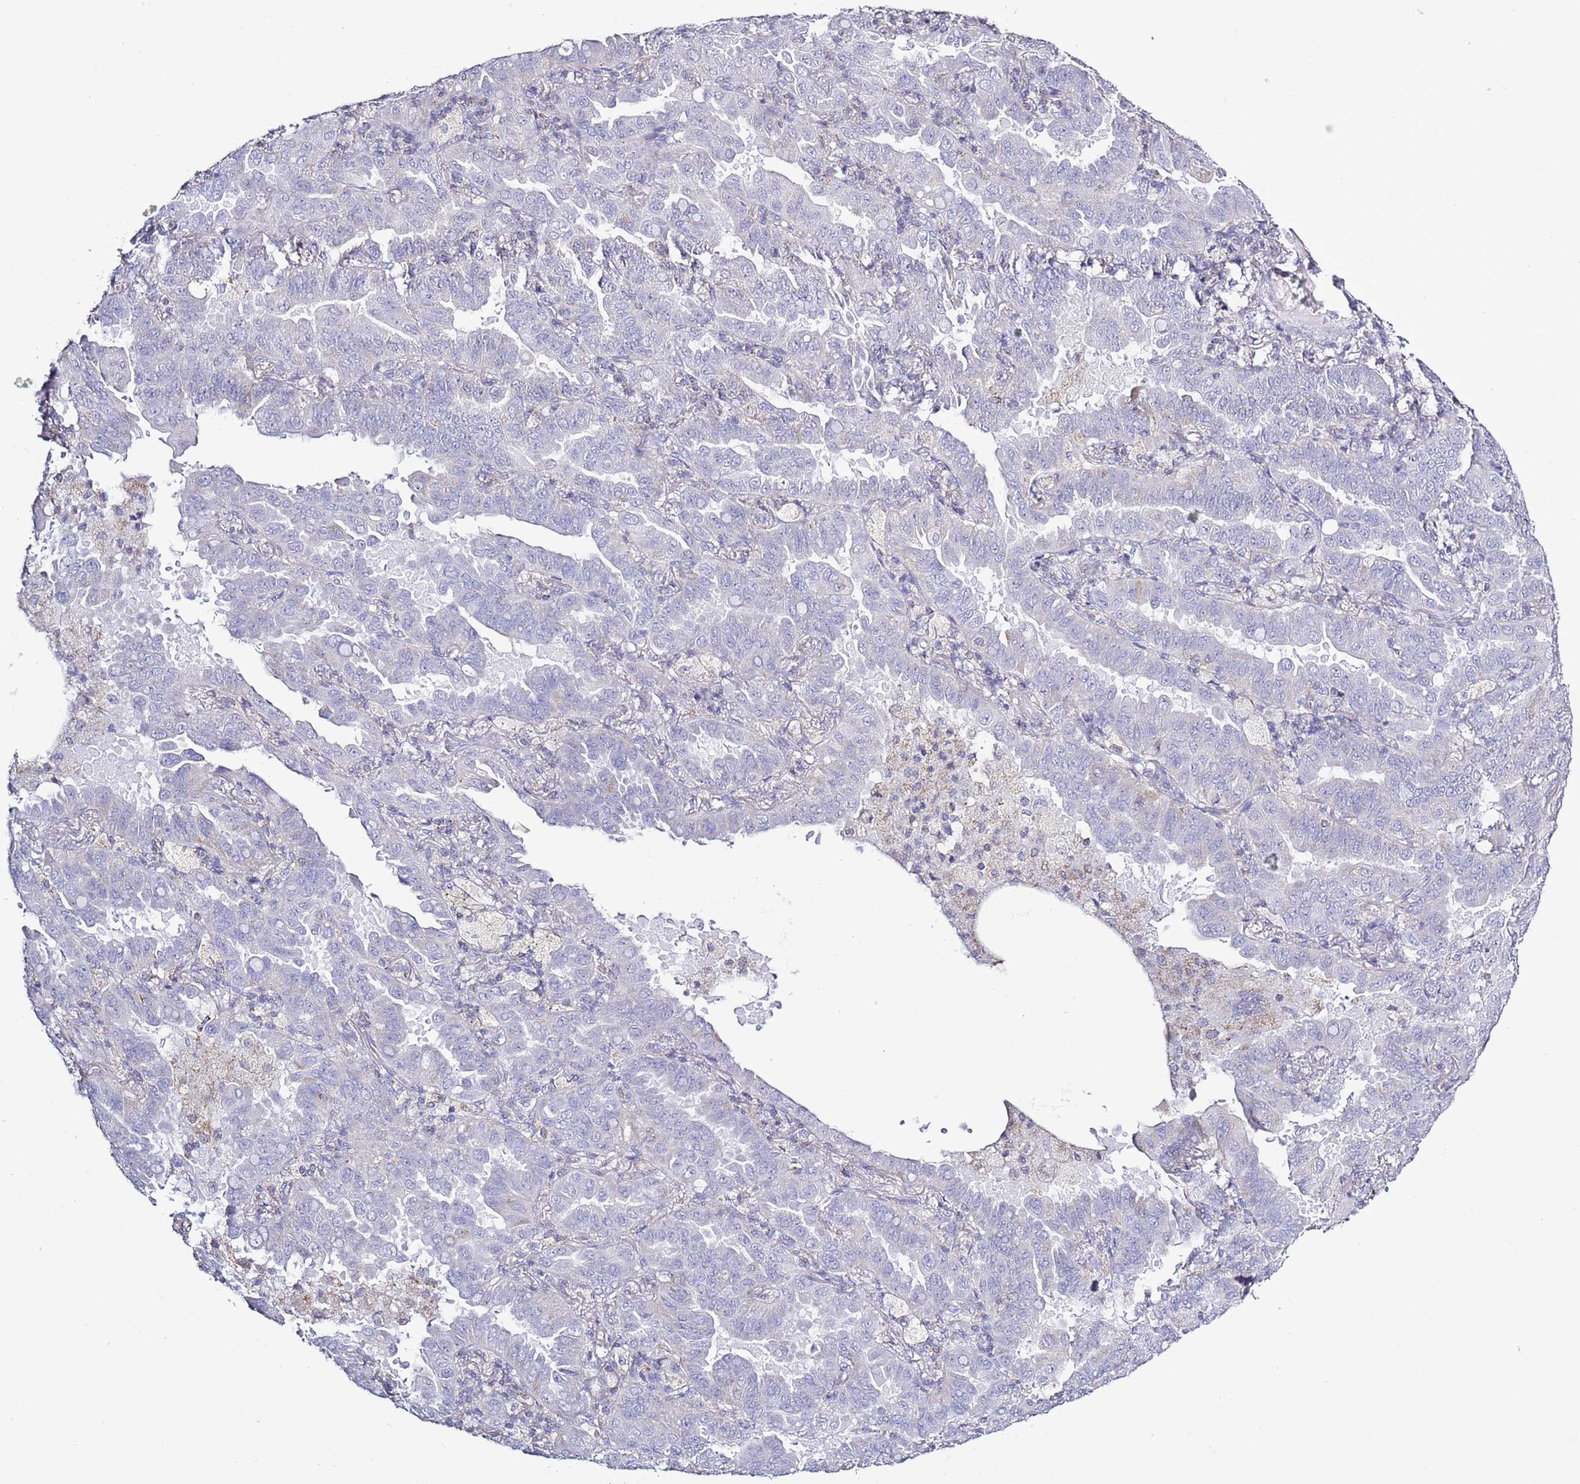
{"staining": {"intensity": "negative", "quantity": "none", "location": "none"}, "tissue": "lung cancer", "cell_type": "Tumor cells", "image_type": "cancer", "snomed": [{"axis": "morphology", "description": "Adenocarcinoma, NOS"}, {"axis": "topography", "description": "Lung"}], "caption": "Human lung cancer (adenocarcinoma) stained for a protein using IHC exhibits no expression in tumor cells.", "gene": "SLC23A1", "patient": {"sex": "male", "age": 64}}